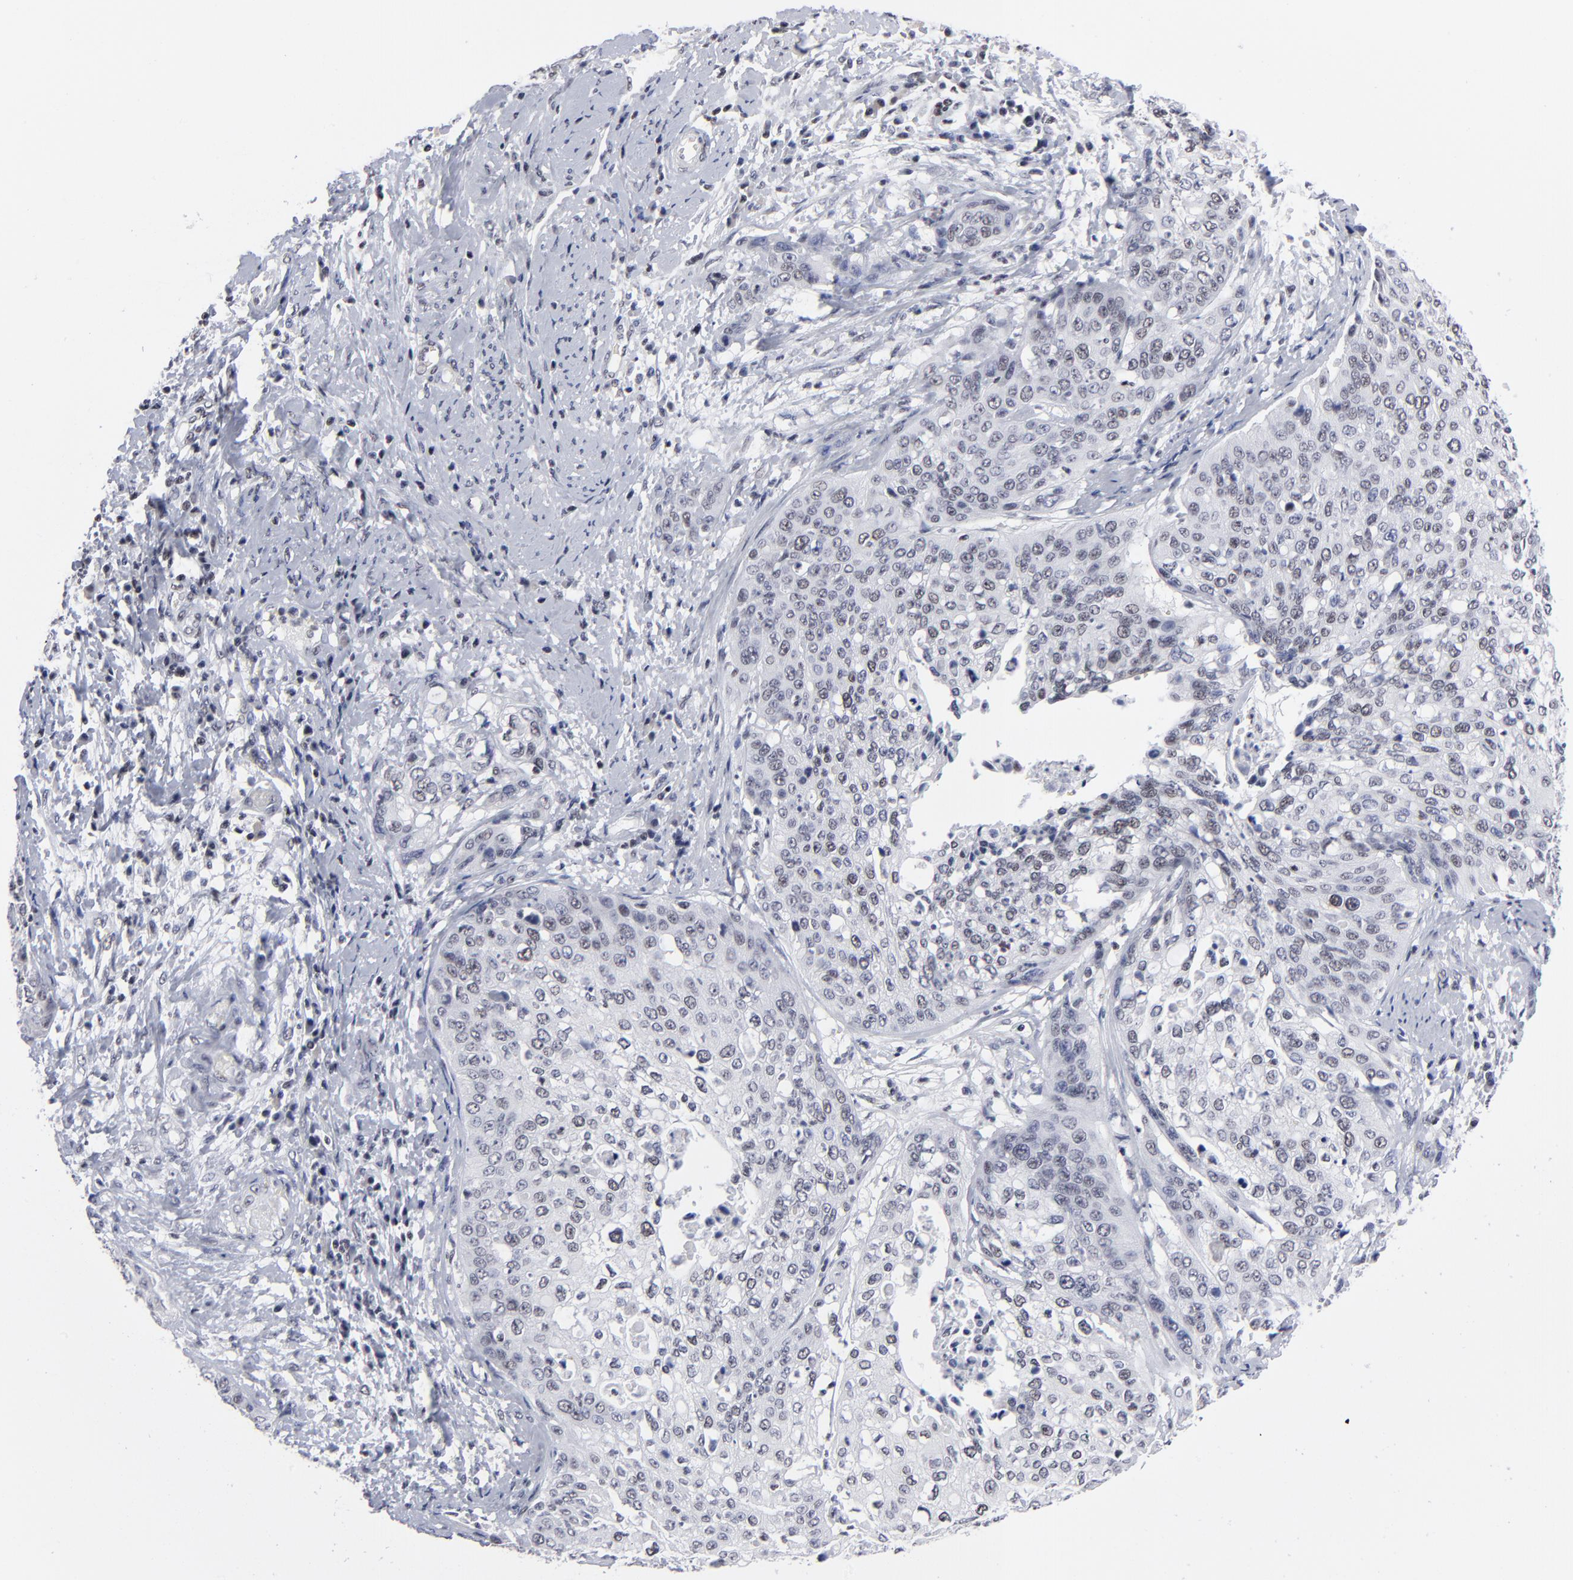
{"staining": {"intensity": "weak", "quantity": "<25%", "location": "nuclear"}, "tissue": "cervical cancer", "cell_type": "Tumor cells", "image_type": "cancer", "snomed": [{"axis": "morphology", "description": "Squamous cell carcinoma, NOS"}, {"axis": "topography", "description": "Cervix"}], "caption": "Immunohistochemical staining of cervical cancer exhibits no significant expression in tumor cells.", "gene": "SP2", "patient": {"sex": "female", "age": 41}}